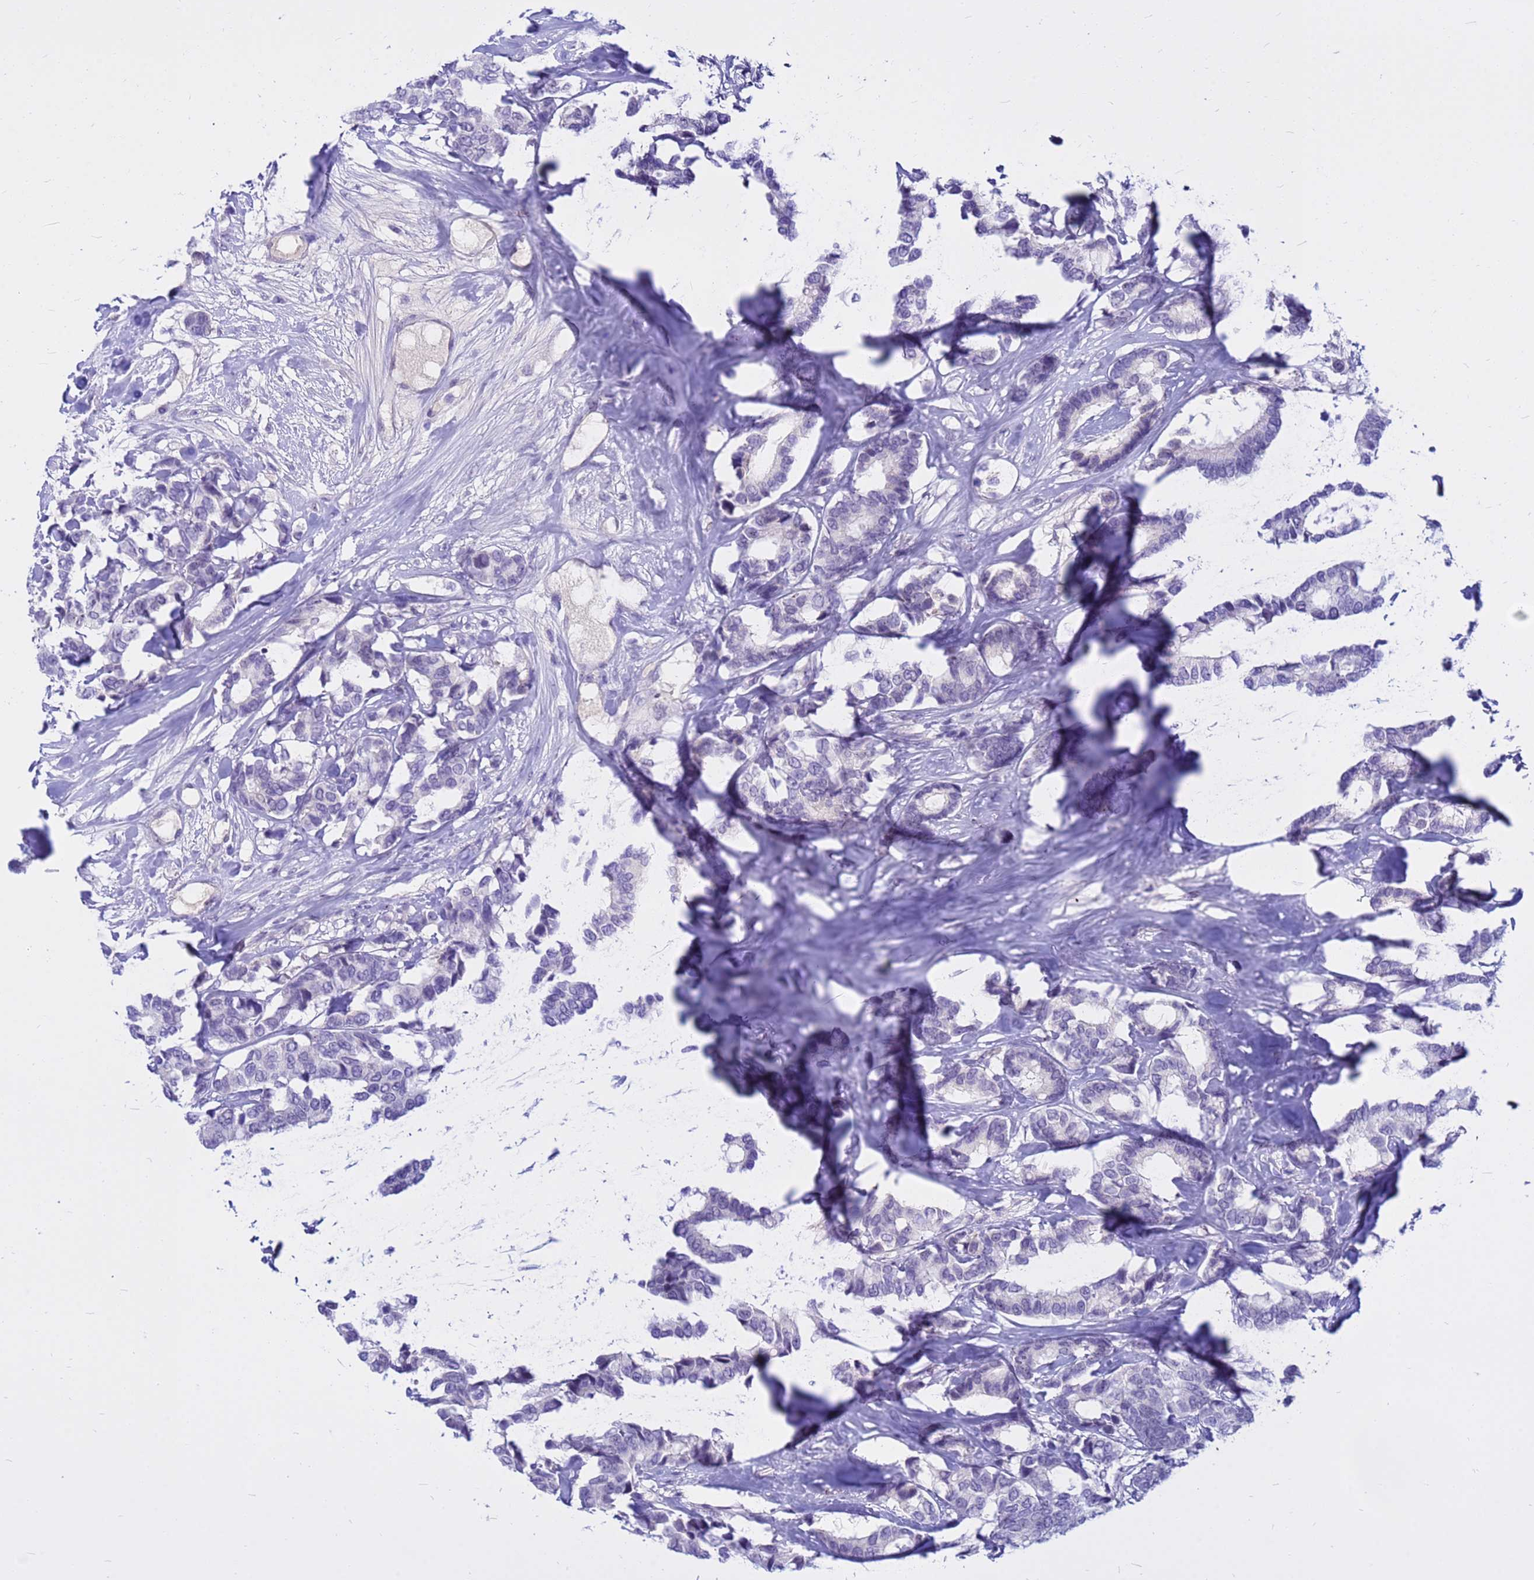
{"staining": {"intensity": "negative", "quantity": "none", "location": "none"}, "tissue": "breast cancer", "cell_type": "Tumor cells", "image_type": "cancer", "snomed": [{"axis": "morphology", "description": "Normal tissue, NOS"}, {"axis": "morphology", "description": "Duct carcinoma"}, {"axis": "topography", "description": "Breast"}], "caption": "Immunohistochemical staining of breast intraductal carcinoma demonstrates no significant positivity in tumor cells.", "gene": "DMRTC2", "patient": {"sex": "female", "age": 87}}